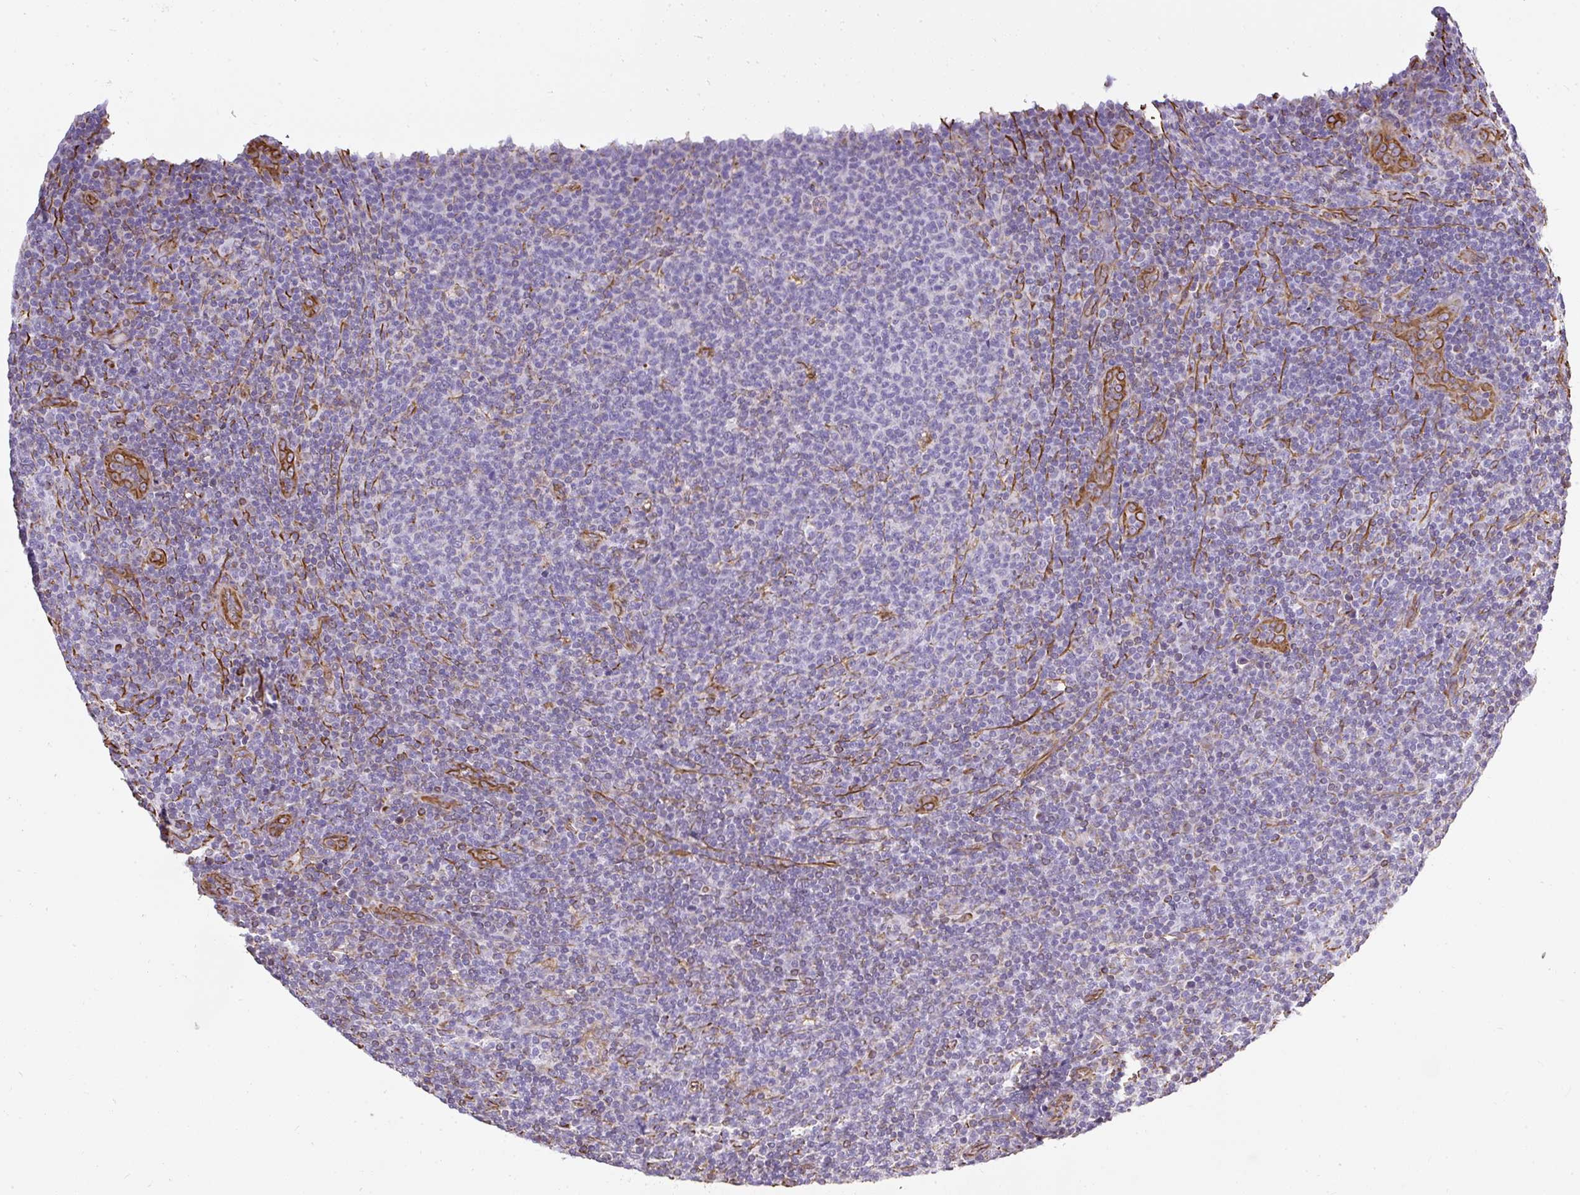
{"staining": {"intensity": "negative", "quantity": "none", "location": "none"}, "tissue": "lymphoma", "cell_type": "Tumor cells", "image_type": "cancer", "snomed": [{"axis": "morphology", "description": "Malignant lymphoma, non-Hodgkin's type, Low grade"}, {"axis": "topography", "description": "Lymph node"}], "caption": "A histopathology image of malignant lymphoma, non-Hodgkin's type (low-grade) stained for a protein demonstrates no brown staining in tumor cells.", "gene": "PLS1", "patient": {"sex": "male", "age": 66}}